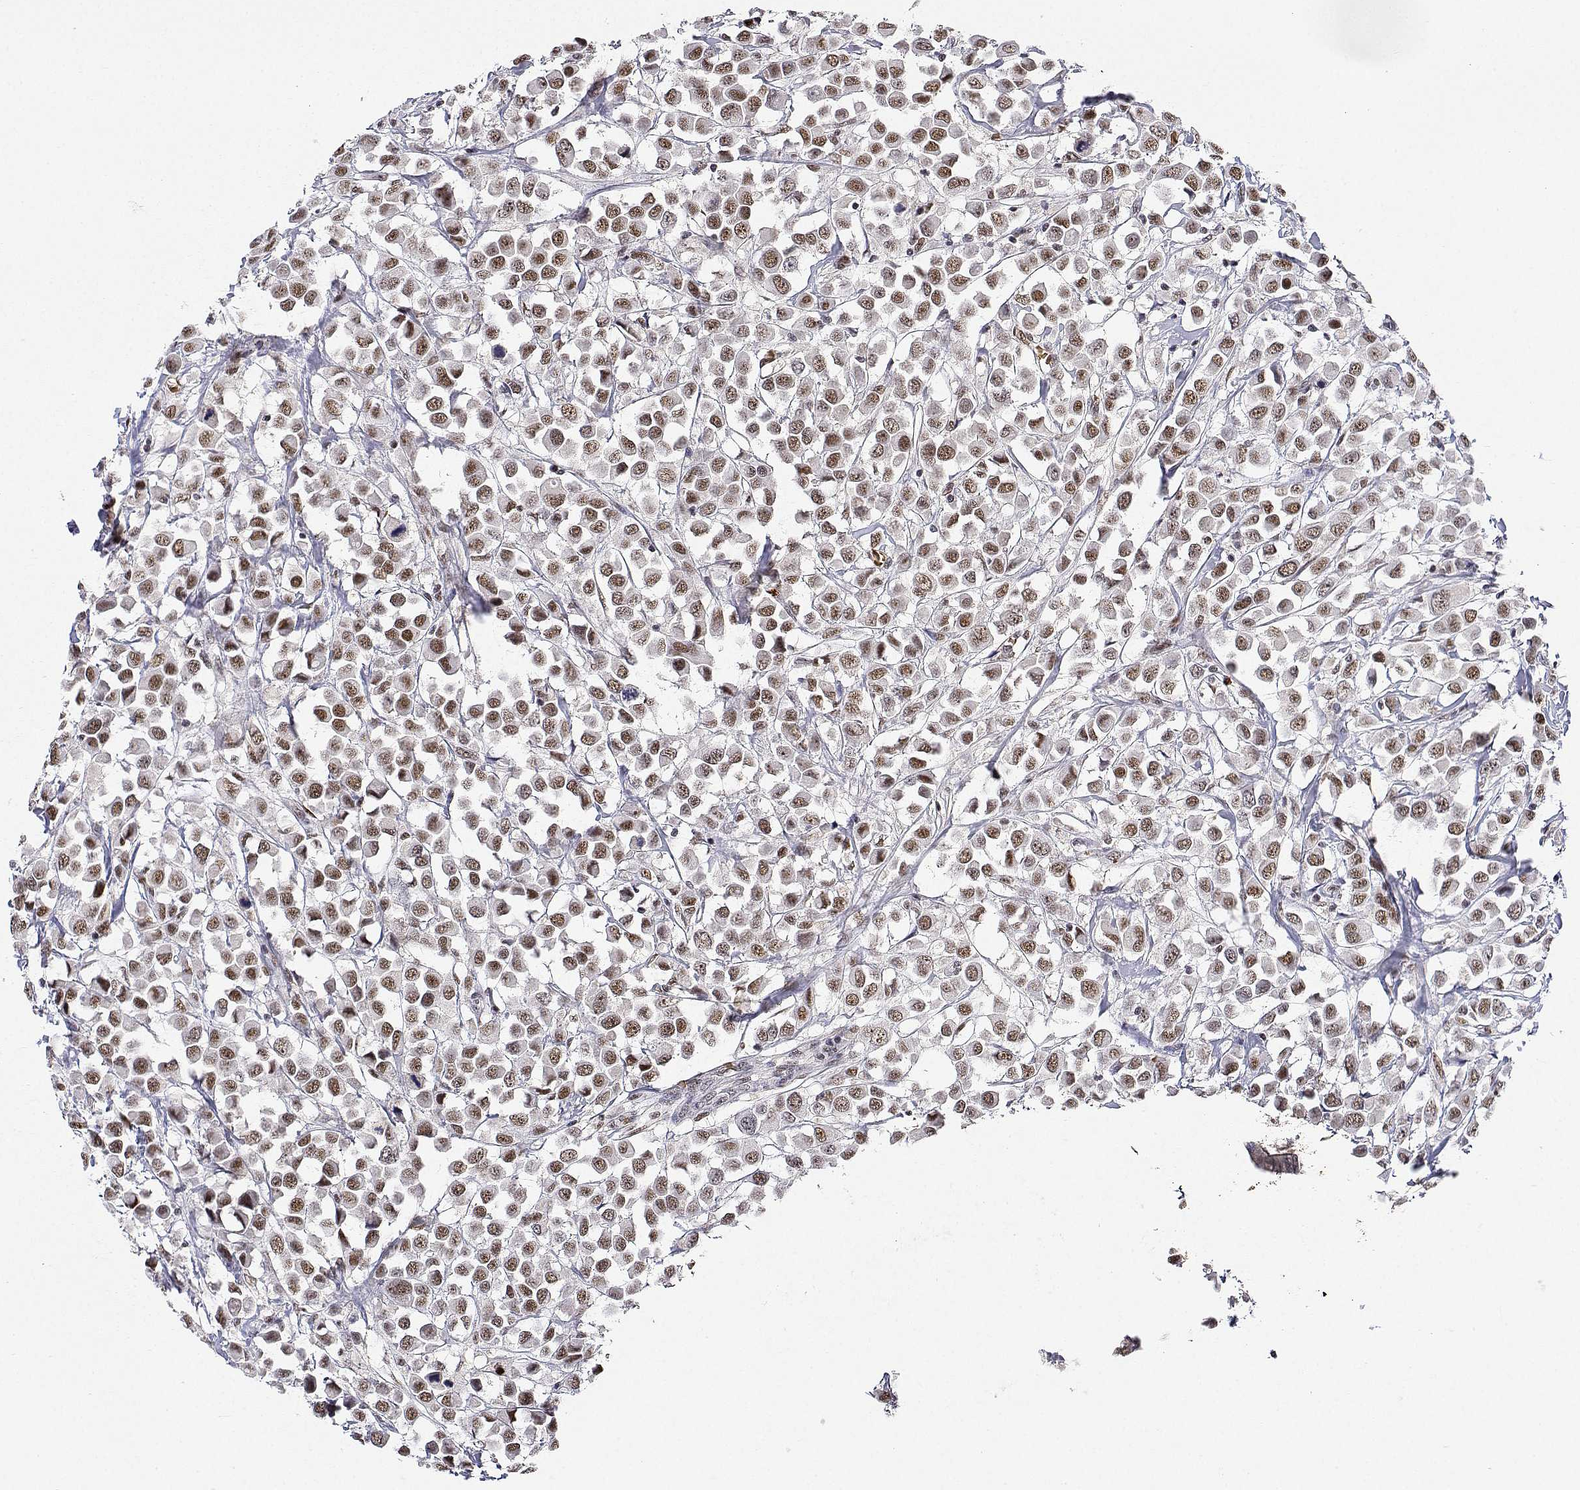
{"staining": {"intensity": "moderate", "quantity": ">75%", "location": "nuclear"}, "tissue": "breast cancer", "cell_type": "Tumor cells", "image_type": "cancer", "snomed": [{"axis": "morphology", "description": "Duct carcinoma"}, {"axis": "topography", "description": "Breast"}], "caption": "Immunohistochemical staining of human intraductal carcinoma (breast) shows medium levels of moderate nuclear positivity in approximately >75% of tumor cells. The protein is stained brown, and the nuclei are stained in blue (DAB (3,3'-diaminobenzidine) IHC with brightfield microscopy, high magnification).", "gene": "ADAR", "patient": {"sex": "female", "age": 61}}